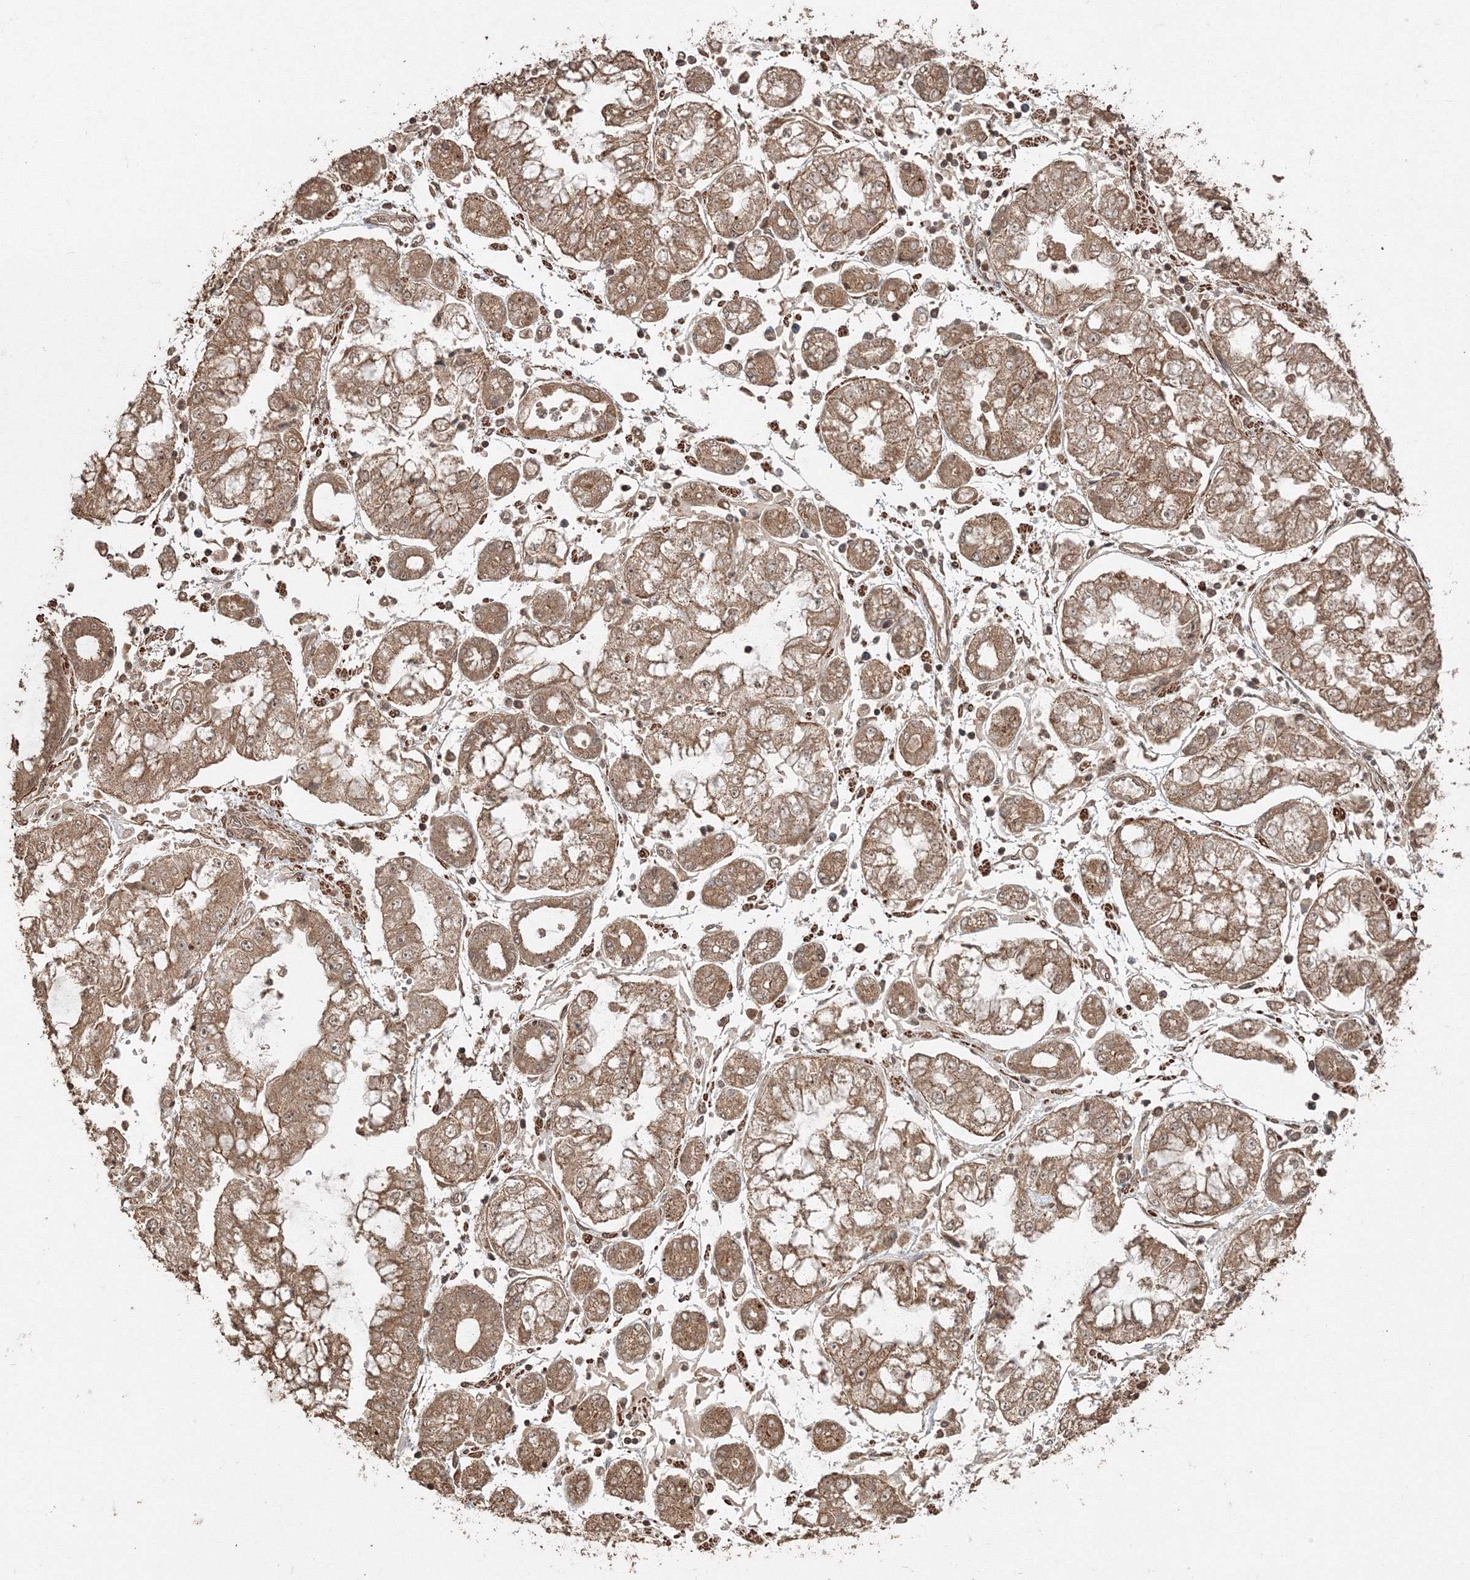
{"staining": {"intensity": "moderate", "quantity": ">75%", "location": "cytoplasmic/membranous"}, "tissue": "stomach cancer", "cell_type": "Tumor cells", "image_type": "cancer", "snomed": [{"axis": "morphology", "description": "Adenocarcinoma, NOS"}, {"axis": "topography", "description": "Stomach"}], "caption": "Tumor cells demonstrate moderate cytoplasmic/membranous staining in about >75% of cells in adenocarcinoma (stomach).", "gene": "CCDC122", "patient": {"sex": "male", "age": 76}}